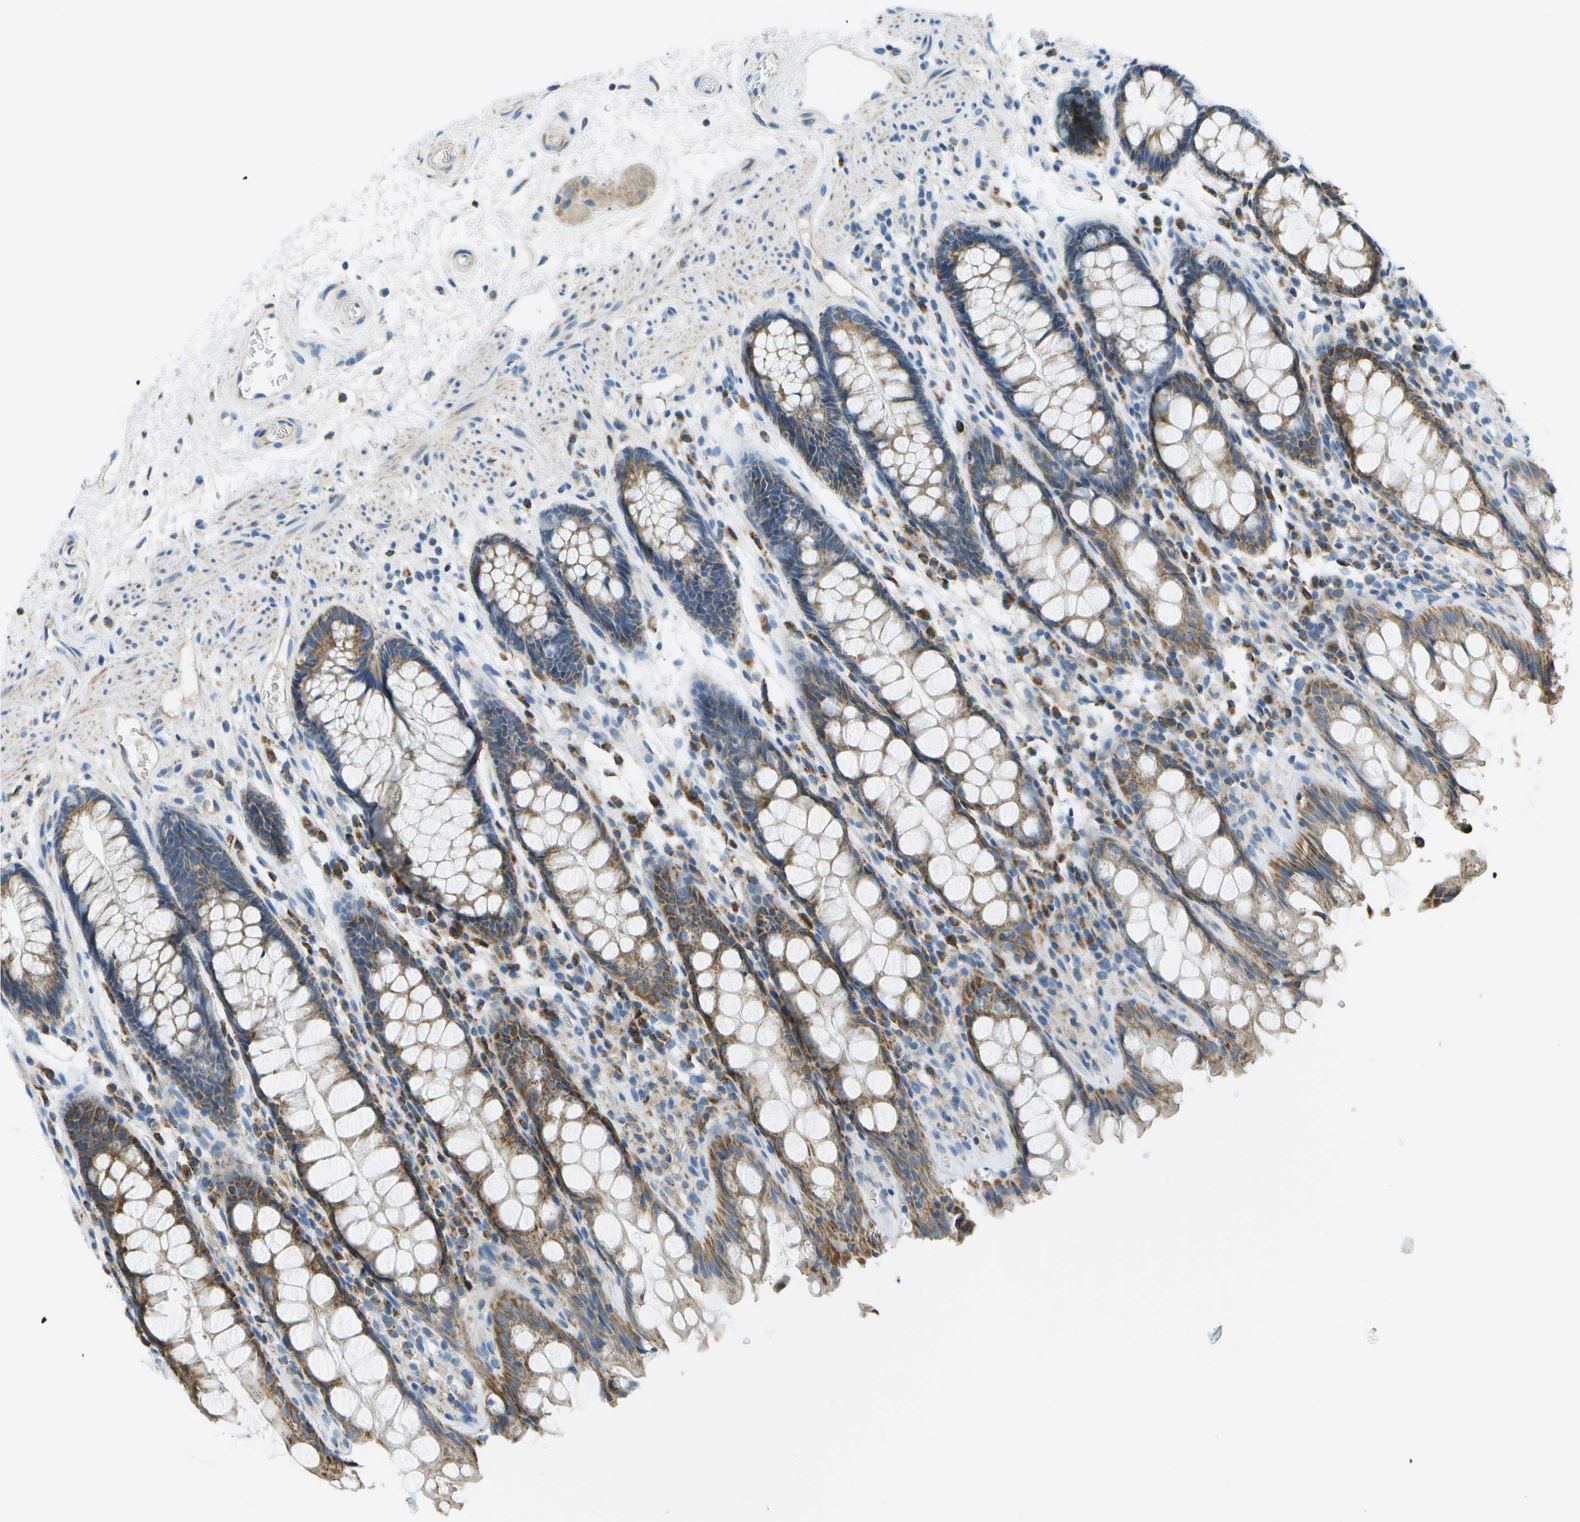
{"staining": {"intensity": "moderate", "quantity": ">75%", "location": "cytoplasmic/membranous"}, "tissue": "rectum", "cell_type": "Glandular cells", "image_type": "normal", "snomed": [{"axis": "morphology", "description": "Normal tissue, NOS"}, {"axis": "topography", "description": "Rectum"}], "caption": "A medium amount of moderate cytoplasmic/membranous positivity is seen in approximately >75% of glandular cells in benign rectum.", "gene": "PTGIS", "patient": {"sex": "male", "age": 64}}